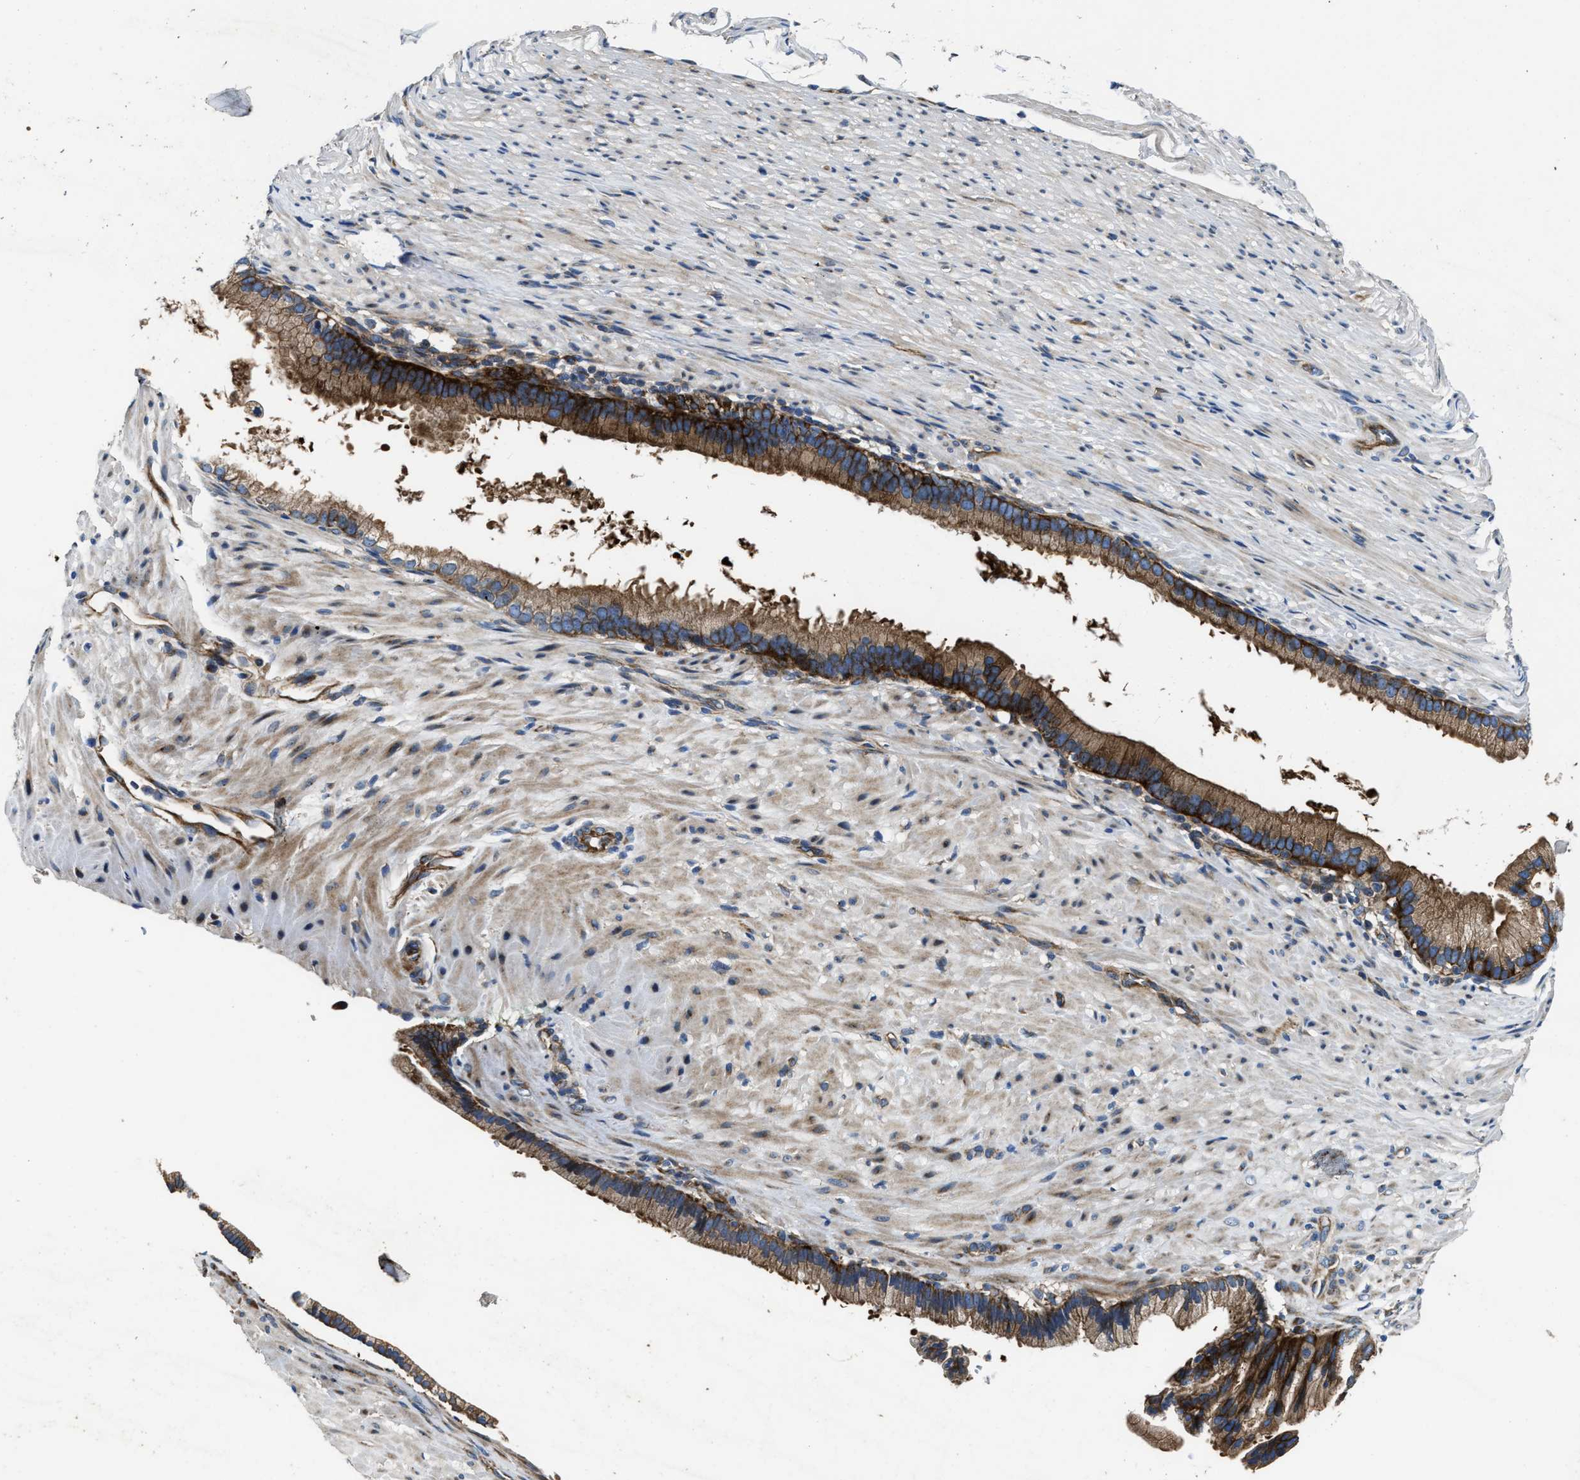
{"staining": {"intensity": "moderate", "quantity": ">75%", "location": "cytoplasmic/membranous"}, "tissue": "pancreatic cancer", "cell_type": "Tumor cells", "image_type": "cancer", "snomed": [{"axis": "morphology", "description": "Adenocarcinoma, NOS"}, {"axis": "topography", "description": "Pancreas"}], "caption": "The photomicrograph displays immunohistochemical staining of pancreatic cancer. There is moderate cytoplasmic/membranous expression is appreciated in about >75% of tumor cells.", "gene": "PTAR1", "patient": {"sex": "male", "age": 69}}